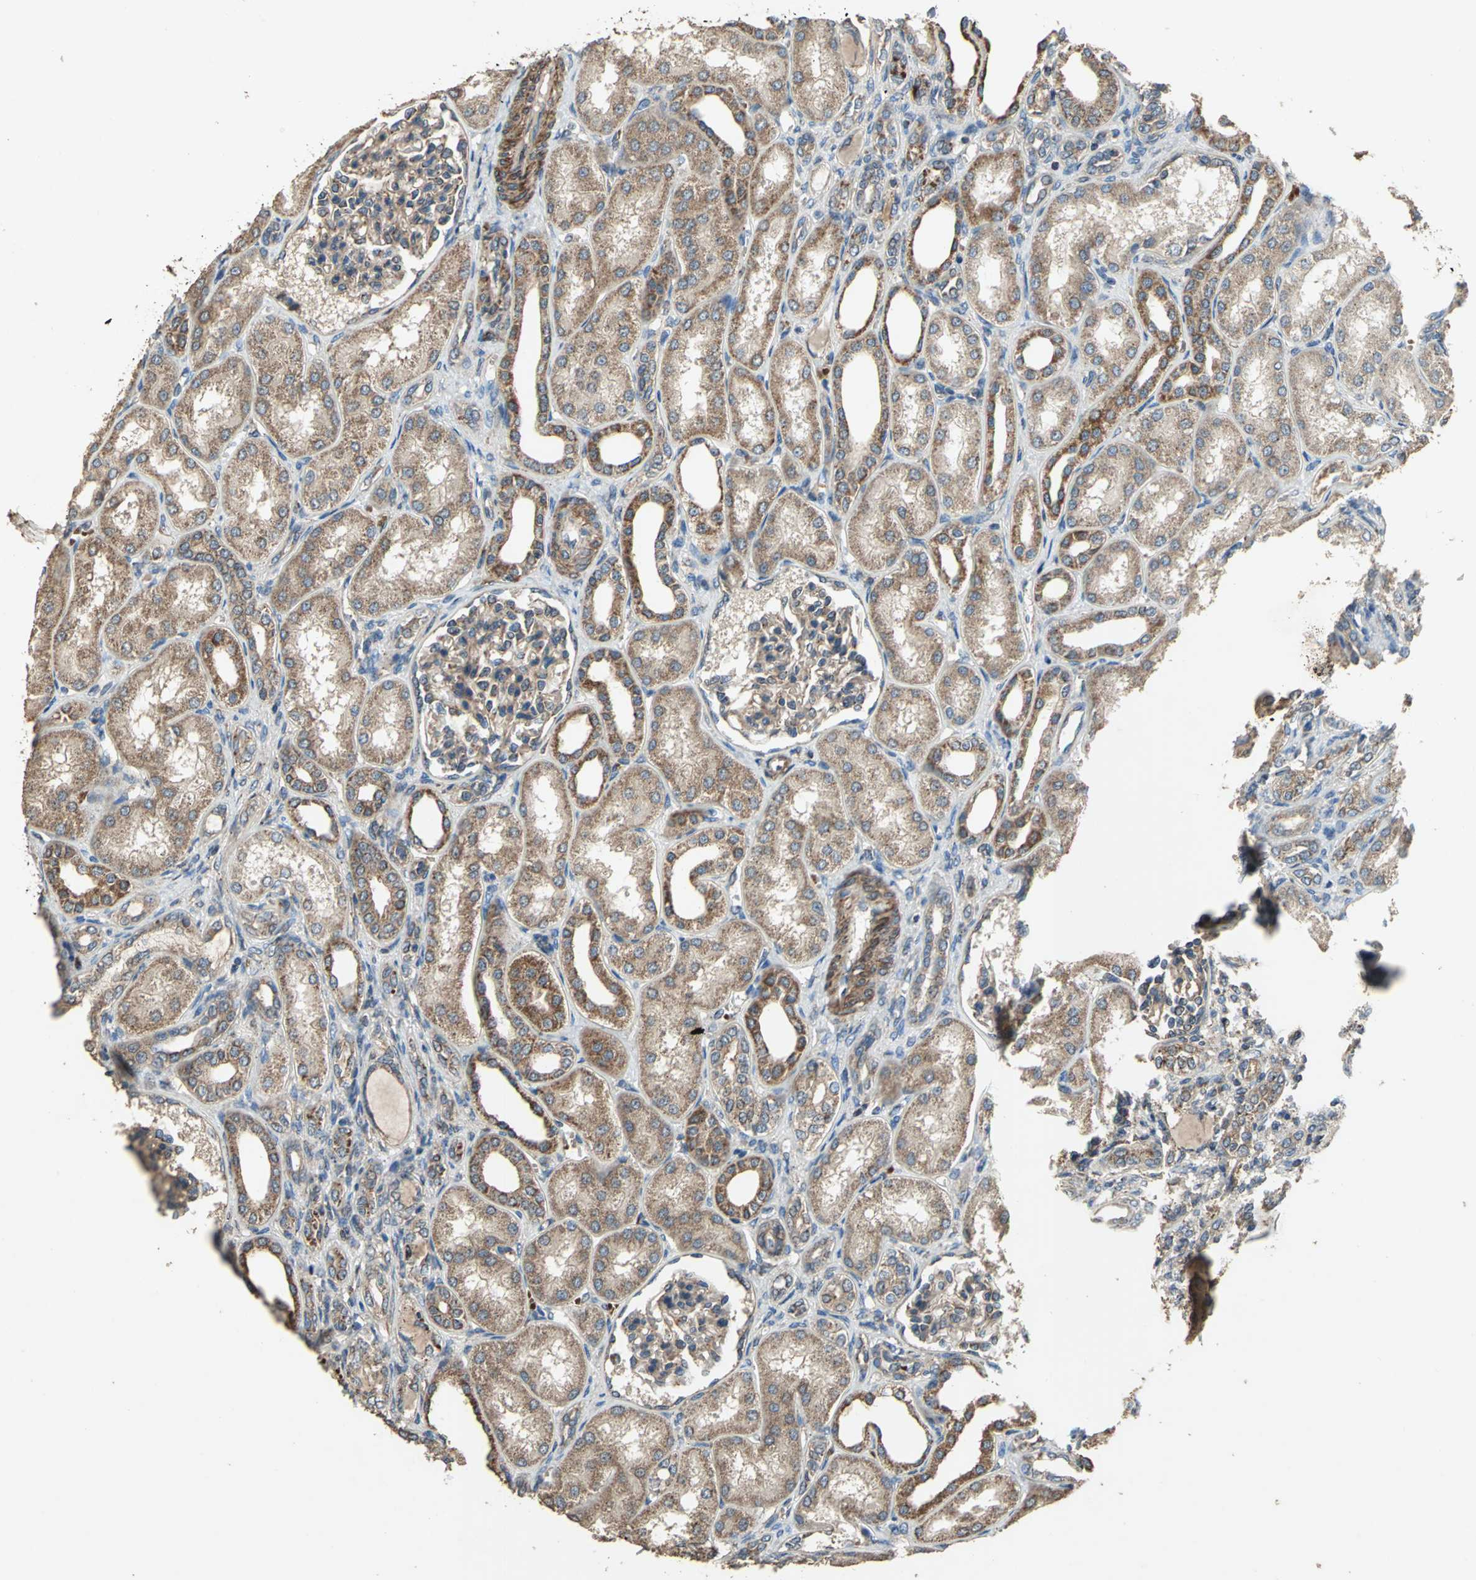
{"staining": {"intensity": "moderate", "quantity": ">75%", "location": "cytoplasmic/membranous"}, "tissue": "kidney", "cell_type": "Cells in glomeruli", "image_type": "normal", "snomed": [{"axis": "morphology", "description": "Normal tissue, NOS"}, {"axis": "topography", "description": "Kidney"}], "caption": "Moderate cytoplasmic/membranous protein staining is identified in approximately >75% of cells in glomeruli in kidney. Using DAB (brown) and hematoxylin (blue) stains, captured at high magnification using brightfield microscopy.", "gene": "POLRMT", "patient": {"sex": "male", "age": 7}}